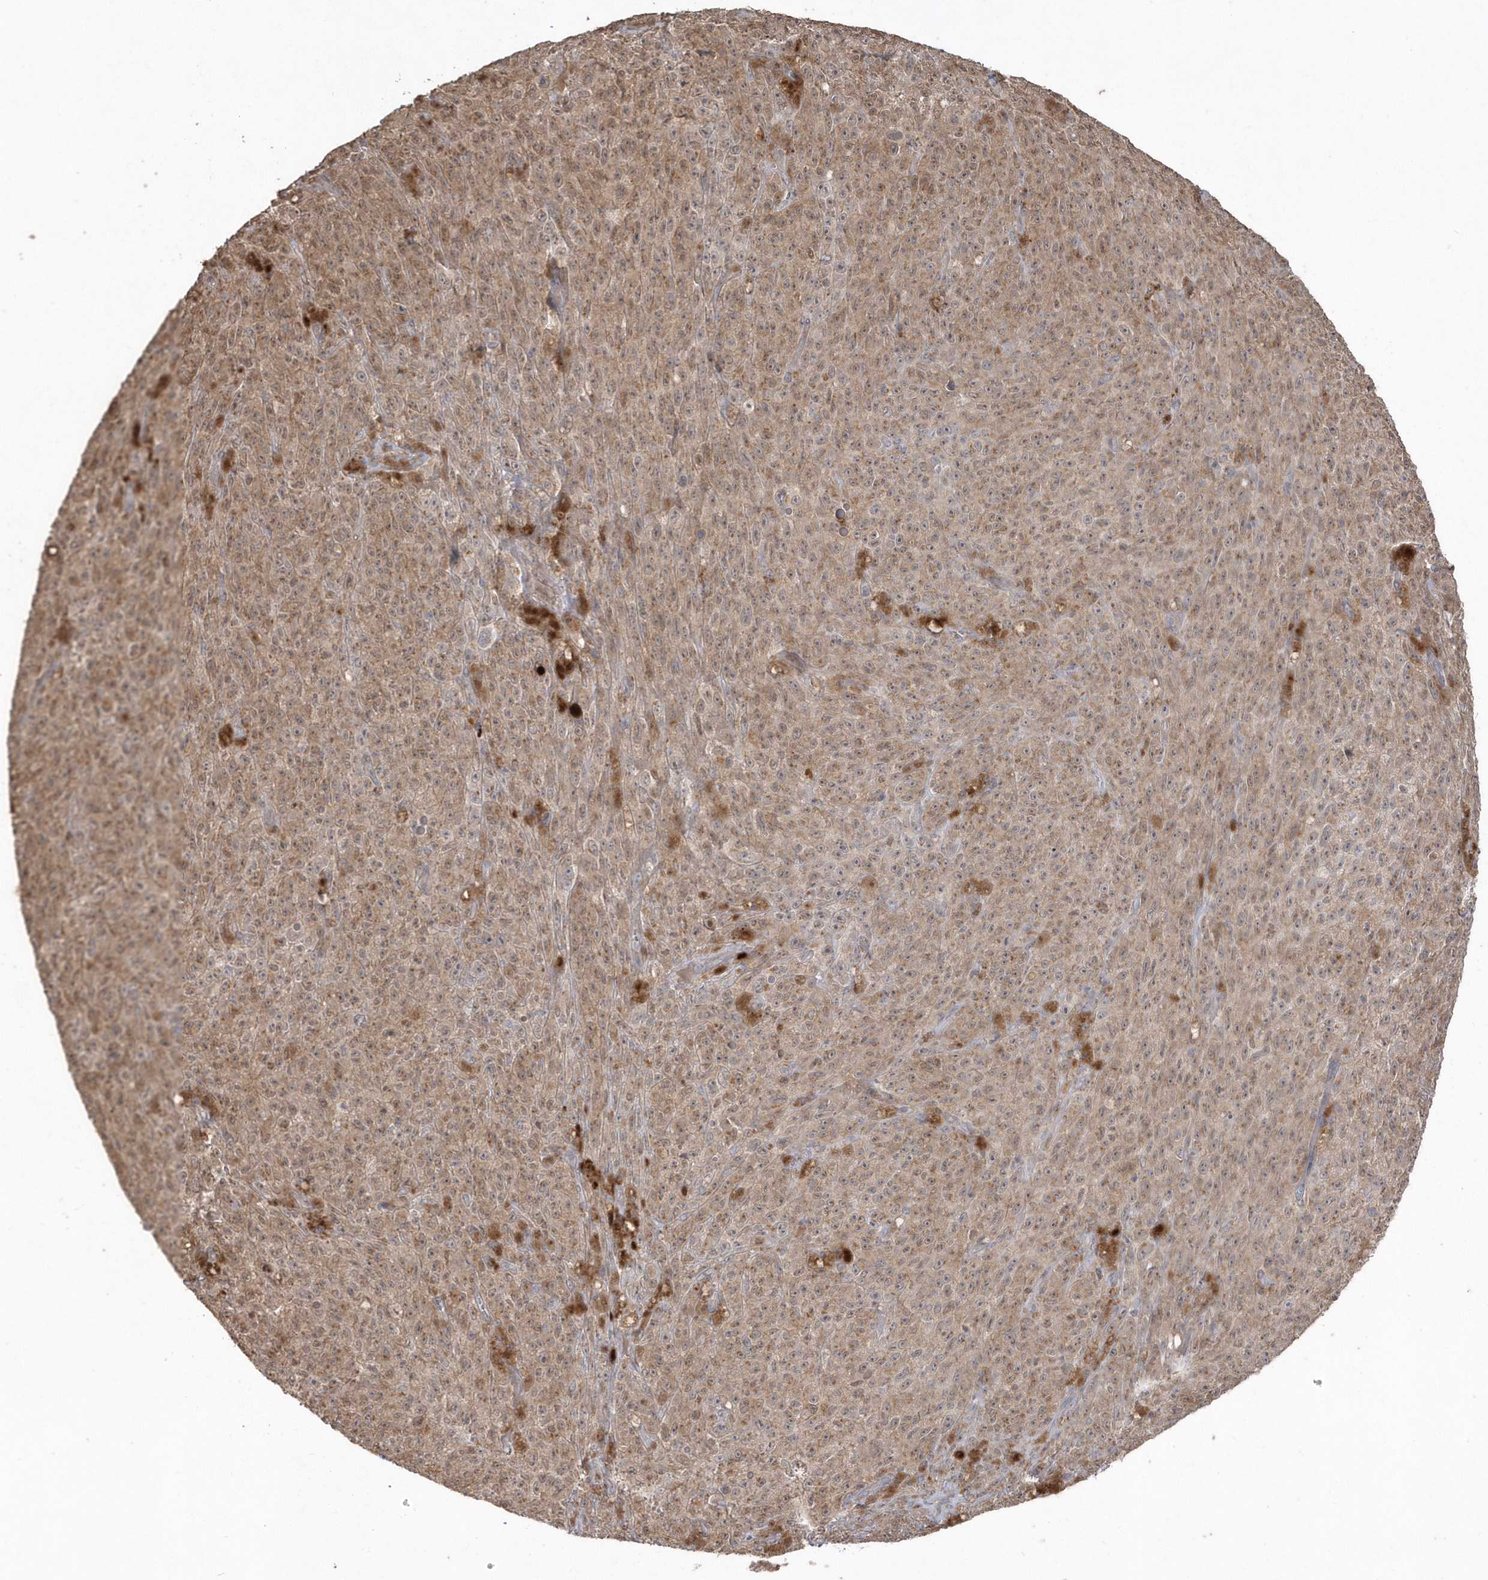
{"staining": {"intensity": "moderate", "quantity": ">75%", "location": "cytoplasmic/membranous"}, "tissue": "melanoma", "cell_type": "Tumor cells", "image_type": "cancer", "snomed": [{"axis": "morphology", "description": "Malignant melanoma, NOS"}, {"axis": "topography", "description": "Skin"}], "caption": "The image reveals staining of malignant melanoma, revealing moderate cytoplasmic/membranous protein staining (brown color) within tumor cells.", "gene": "GEMIN6", "patient": {"sex": "female", "age": 82}}